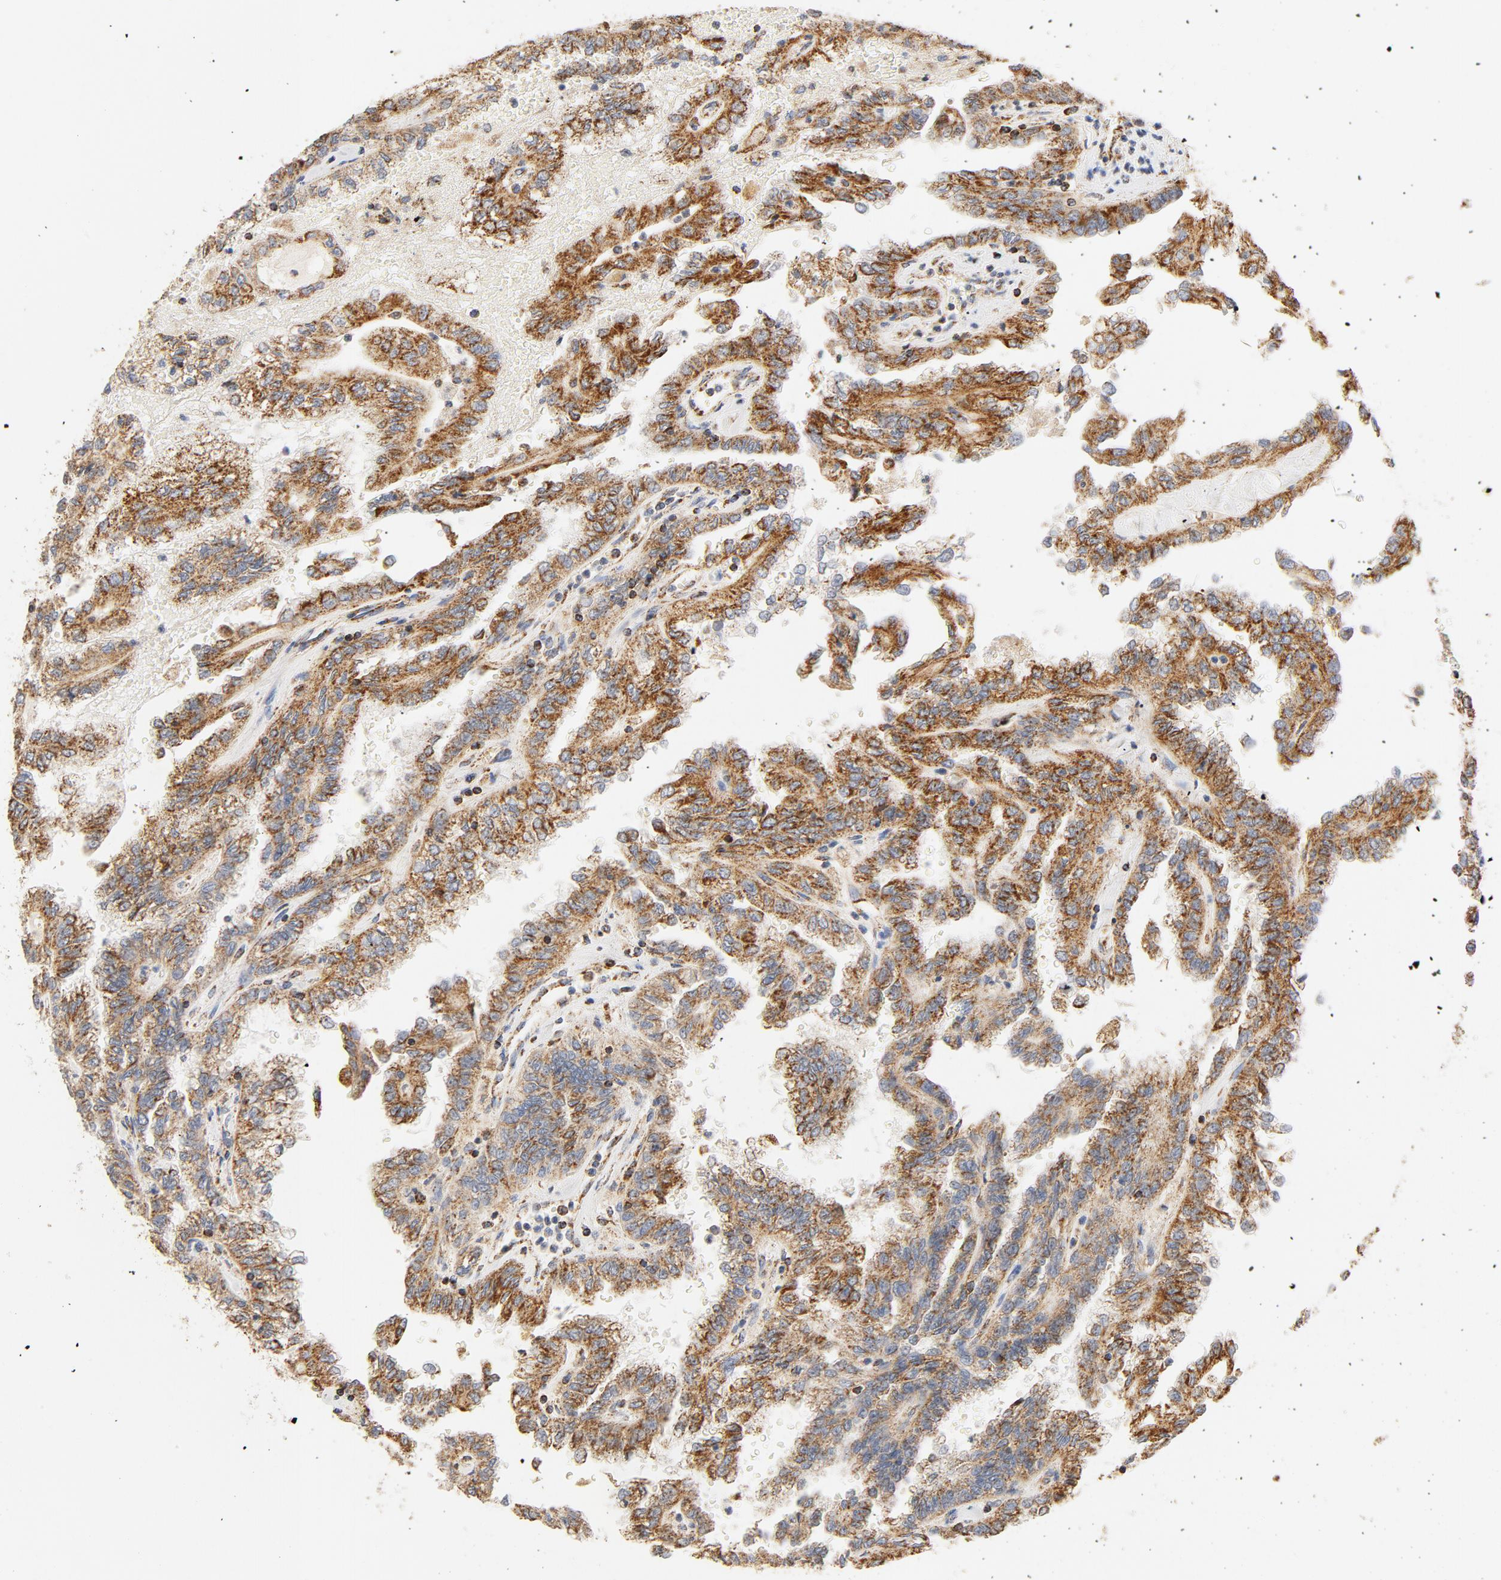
{"staining": {"intensity": "moderate", "quantity": ">75%", "location": "cytoplasmic/membranous"}, "tissue": "renal cancer", "cell_type": "Tumor cells", "image_type": "cancer", "snomed": [{"axis": "morphology", "description": "Inflammation, NOS"}, {"axis": "morphology", "description": "Adenocarcinoma, NOS"}, {"axis": "topography", "description": "Kidney"}], "caption": "Immunohistochemistry (IHC) of human renal cancer exhibits medium levels of moderate cytoplasmic/membranous positivity in approximately >75% of tumor cells.", "gene": "COX4I1", "patient": {"sex": "male", "age": 68}}